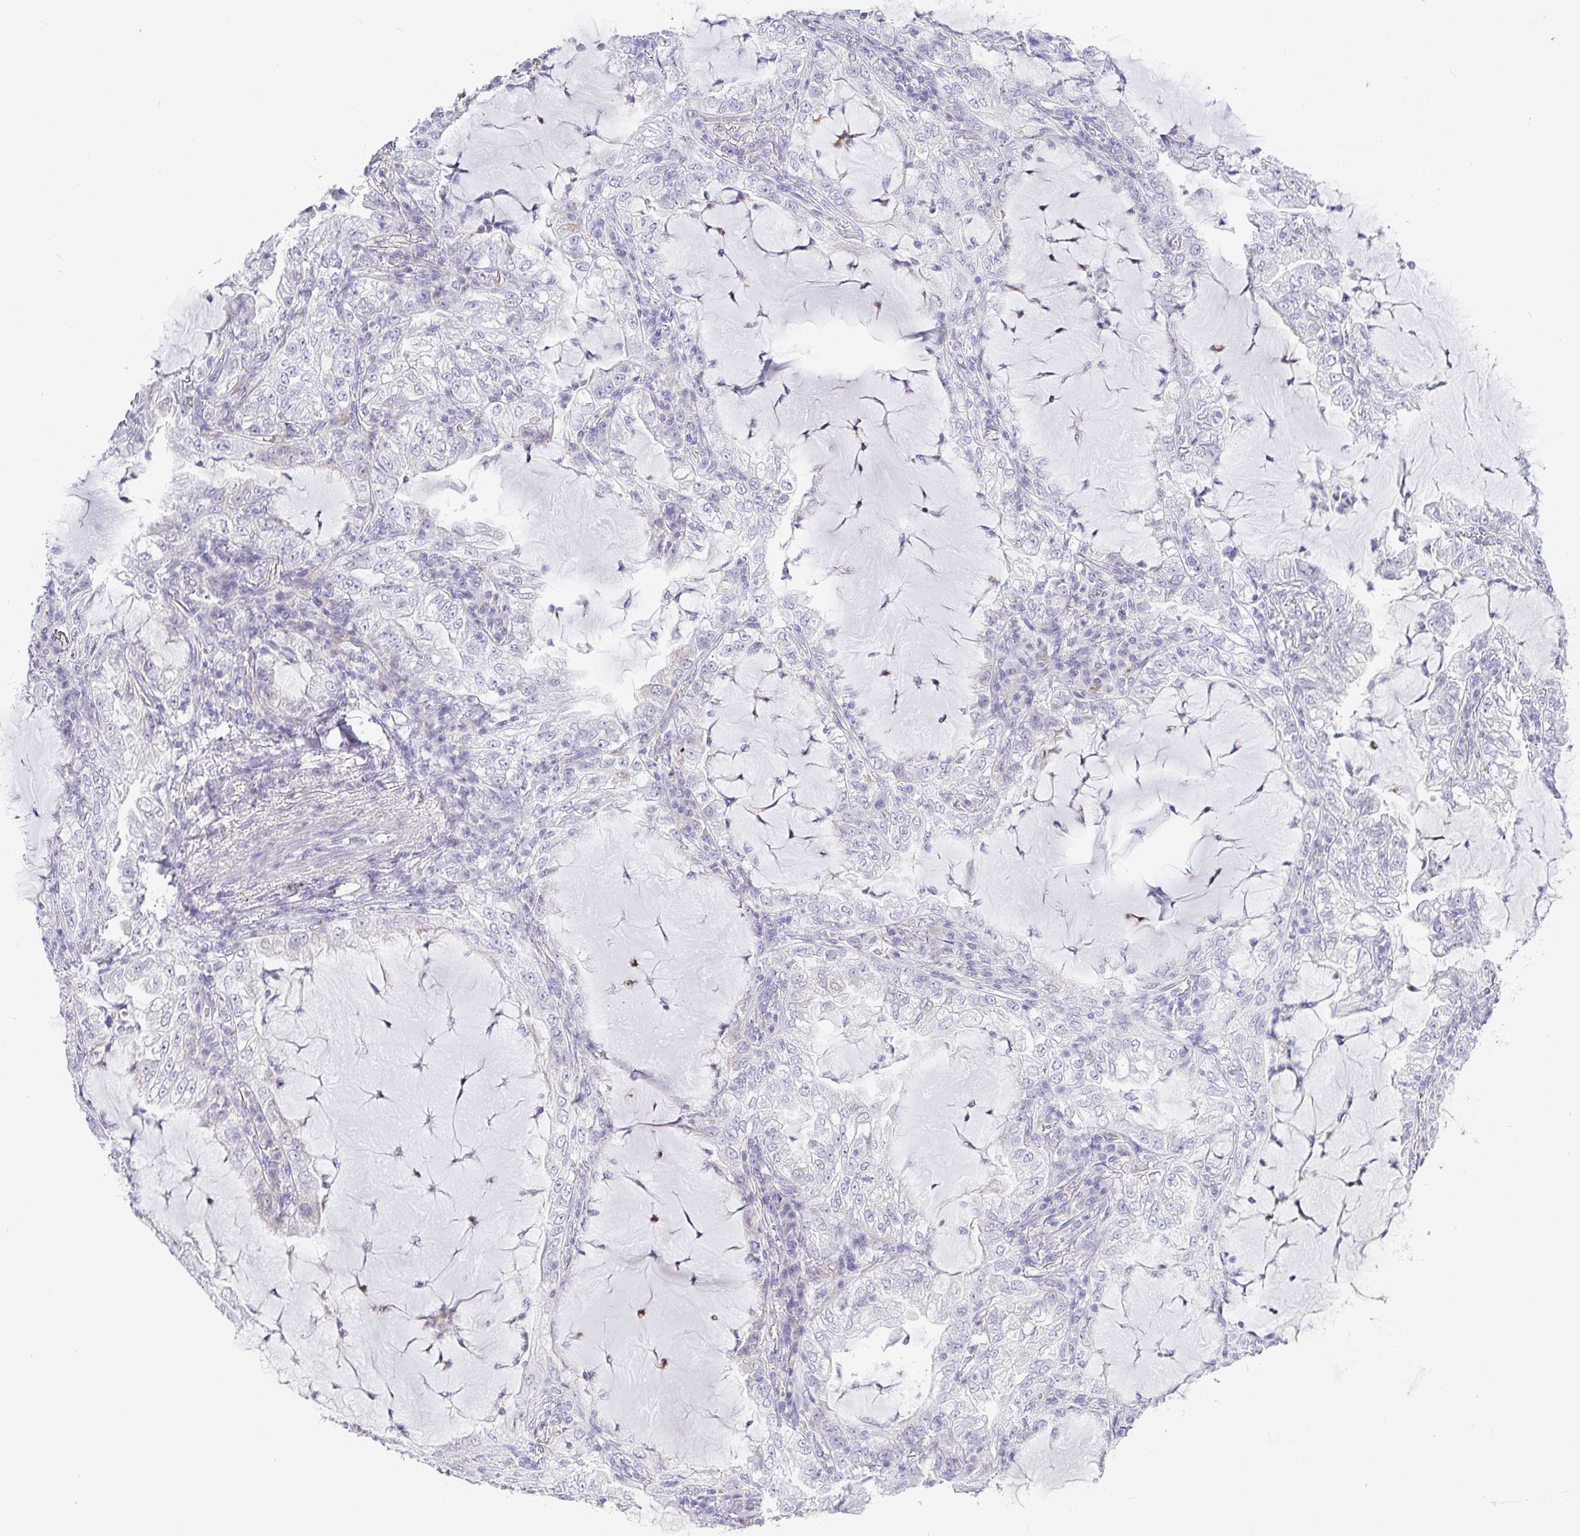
{"staining": {"intensity": "negative", "quantity": "none", "location": "none"}, "tissue": "lung cancer", "cell_type": "Tumor cells", "image_type": "cancer", "snomed": [{"axis": "morphology", "description": "Adenocarcinoma, NOS"}, {"axis": "topography", "description": "Lung"}], "caption": "An IHC image of lung cancer is shown. There is no staining in tumor cells of lung cancer. (DAB IHC, high magnification).", "gene": "LIPE", "patient": {"sex": "female", "age": 73}}